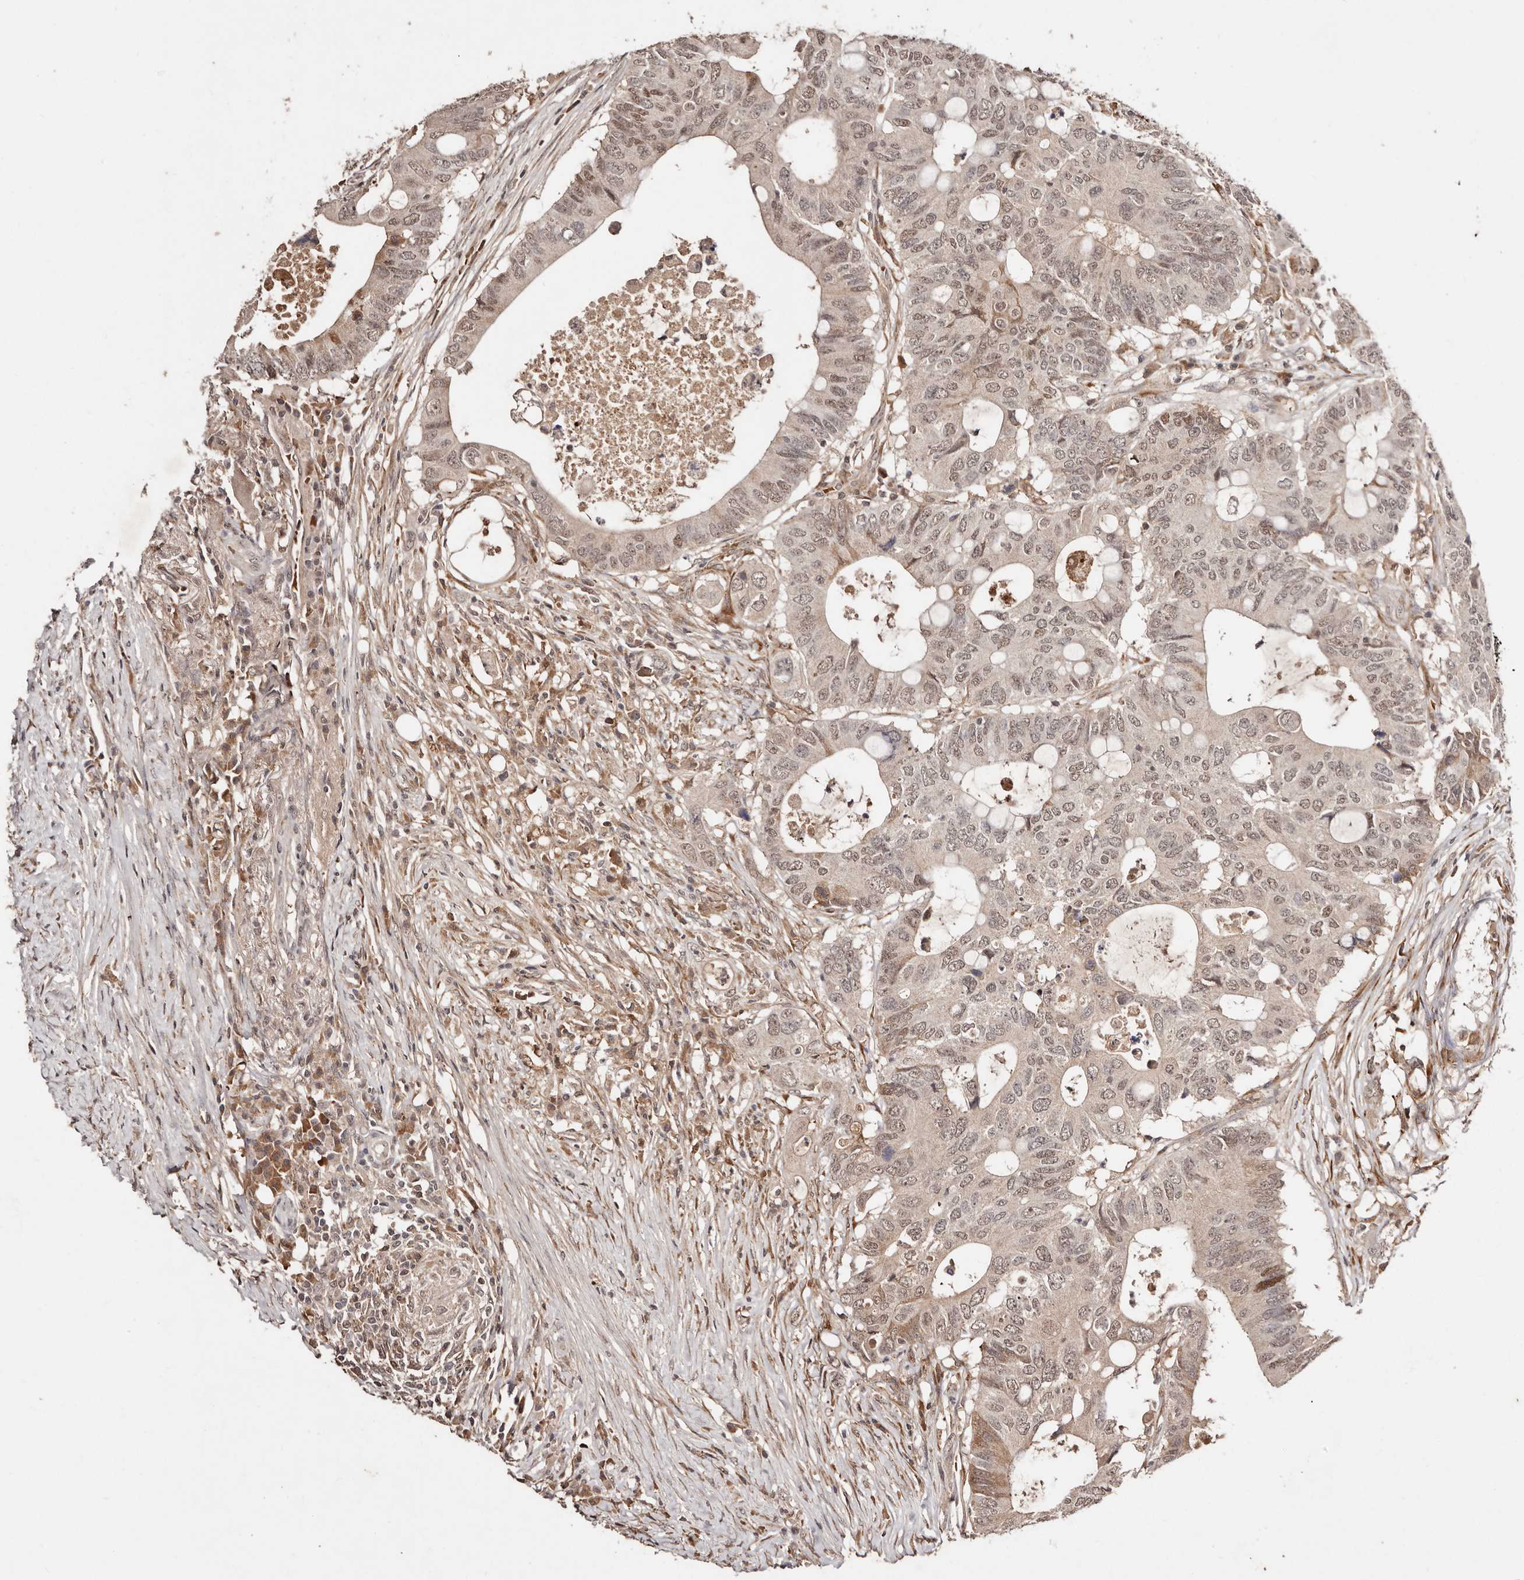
{"staining": {"intensity": "weak", "quantity": ">75%", "location": "cytoplasmic/membranous,nuclear"}, "tissue": "colorectal cancer", "cell_type": "Tumor cells", "image_type": "cancer", "snomed": [{"axis": "morphology", "description": "Adenocarcinoma, NOS"}, {"axis": "topography", "description": "Colon"}], "caption": "Colorectal cancer stained with a brown dye displays weak cytoplasmic/membranous and nuclear positive staining in about >75% of tumor cells.", "gene": "BICRAL", "patient": {"sex": "male", "age": 71}}